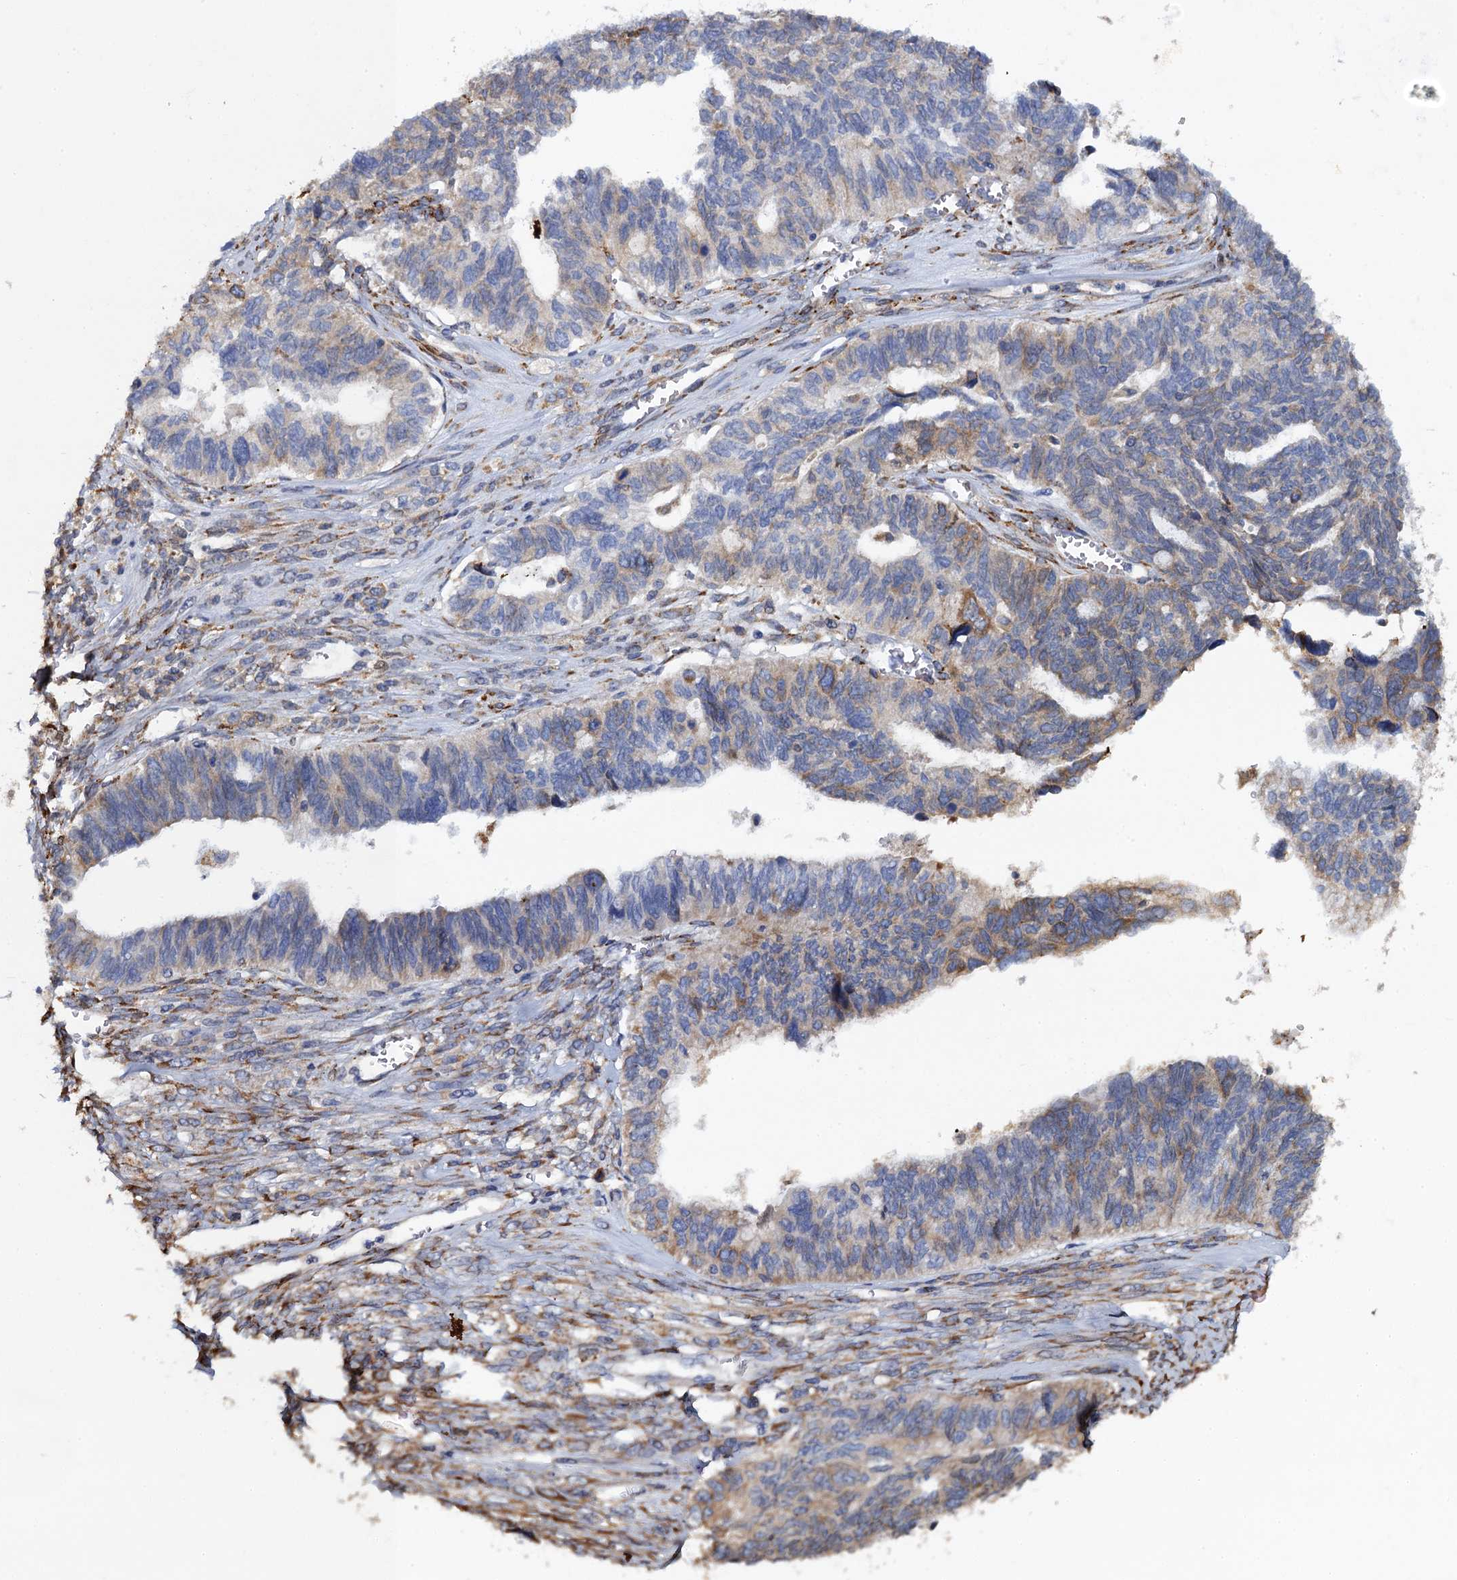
{"staining": {"intensity": "weak", "quantity": "25%-75%", "location": "cytoplasmic/membranous"}, "tissue": "ovarian cancer", "cell_type": "Tumor cells", "image_type": "cancer", "snomed": [{"axis": "morphology", "description": "Cystadenocarcinoma, serous, NOS"}, {"axis": "topography", "description": "Ovary"}], "caption": "Protein expression analysis of human ovarian serous cystadenocarcinoma reveals weak cytoplasmic/membranous staining in about 25%-75% of tumor cells. (DAB (3,3'-diaminobenzidine) = brown stain, brightfield microscopy at high magnification).", "gene": "POGLUT3", "patient": {"sex": "female", "age": 79}}